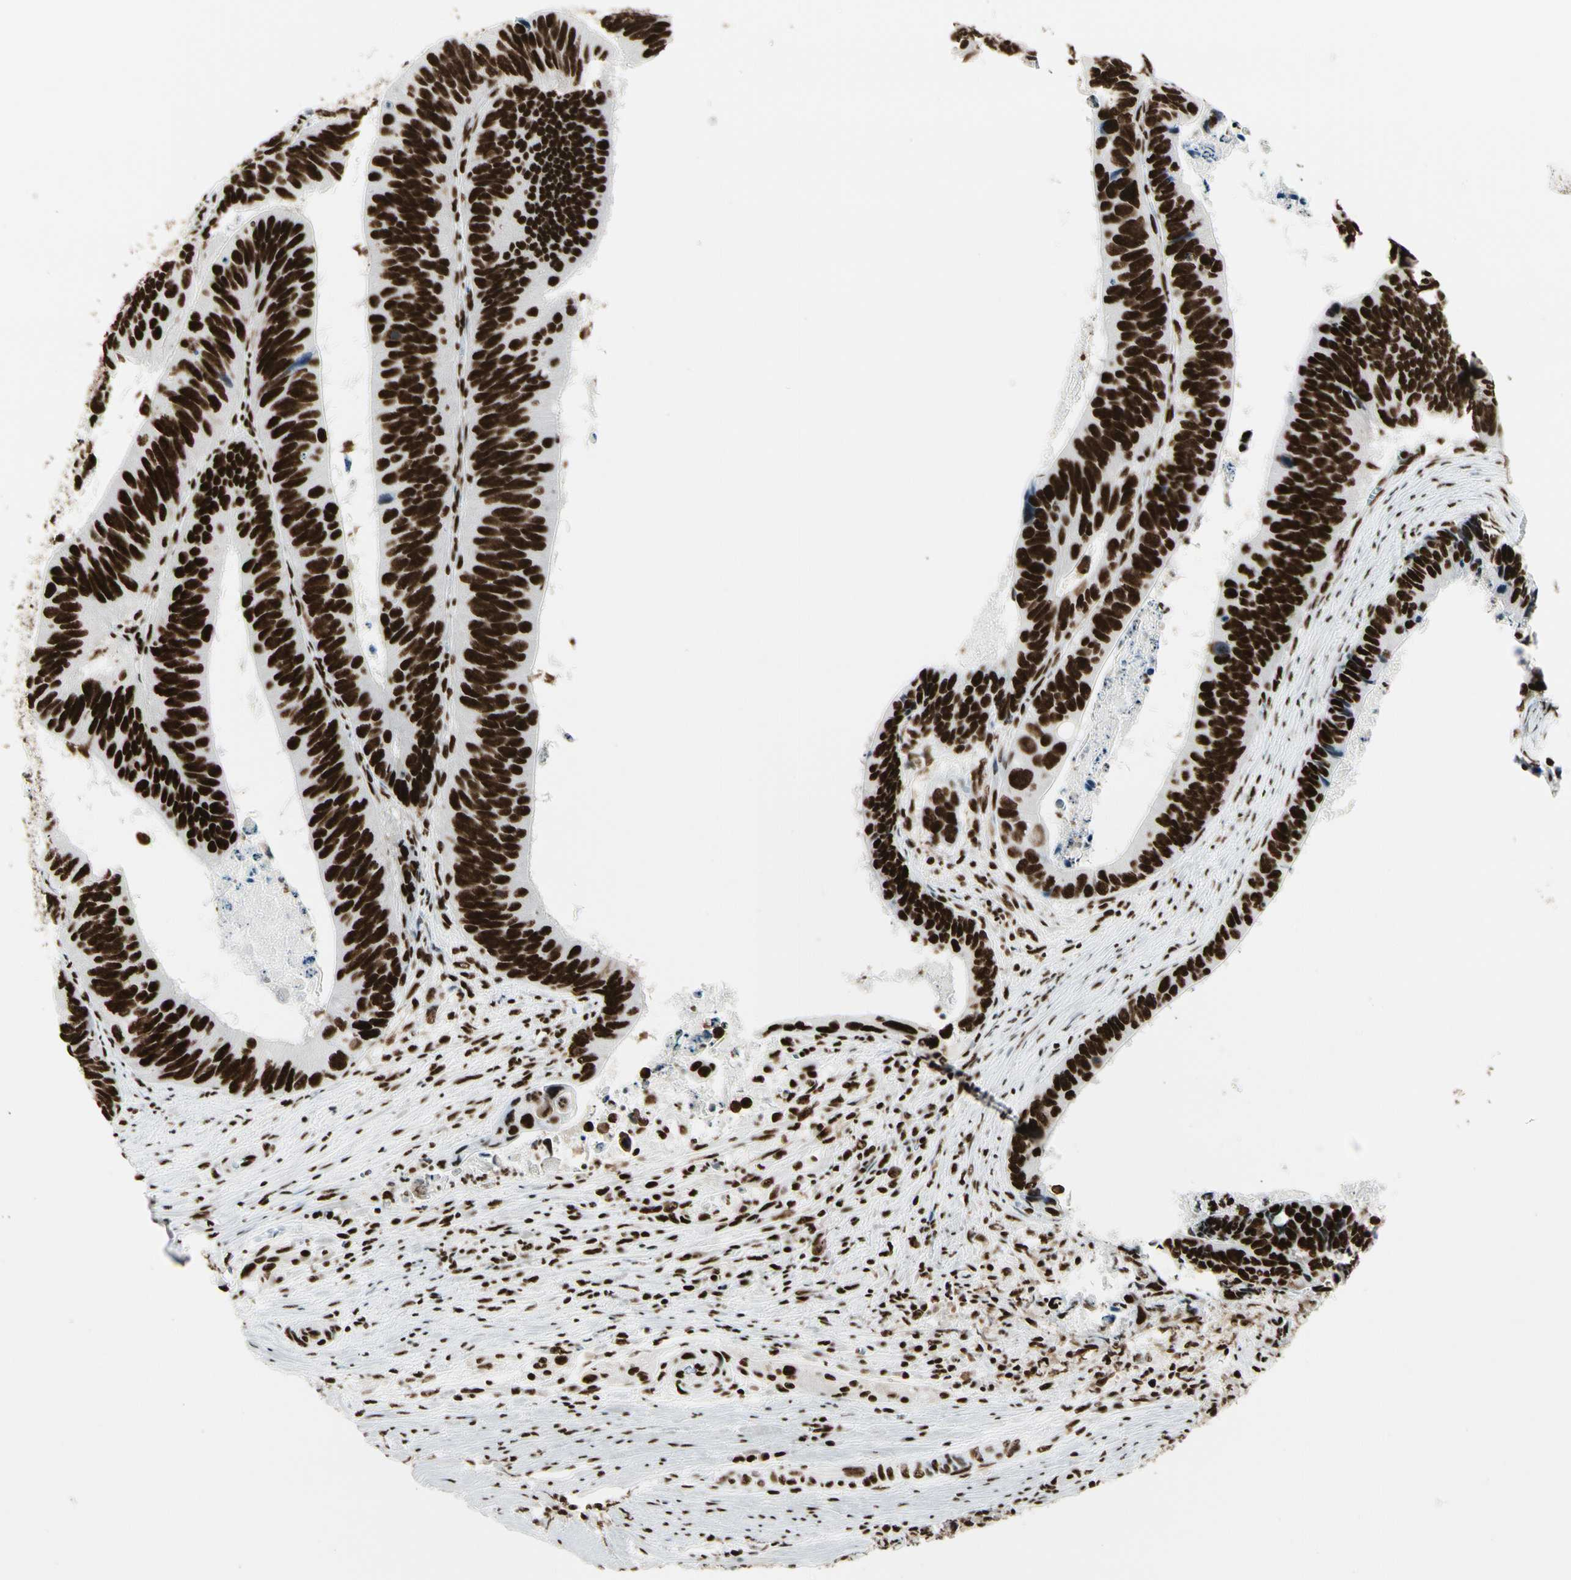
{"staining": {"intensity": "strong", "quantity": ">75%", "location": "nuclear"}, "tissue": "colorectal cancer", "cell_type": "Tumor cells", "image_type": "cancer", "snomed": [{"axis": "morphology", "description": "Adenocarcinoma, NOS"}, {"axis": "topography", "description": "Colon"}], "caption": "Brown immunohistochemical staining in human colorectal adenocarcinoma shows strong nuclear positivity in approximately >75% of tumor cells.", "gene": "CCAR1", "patient": {"sex": "male", "age": 72}}